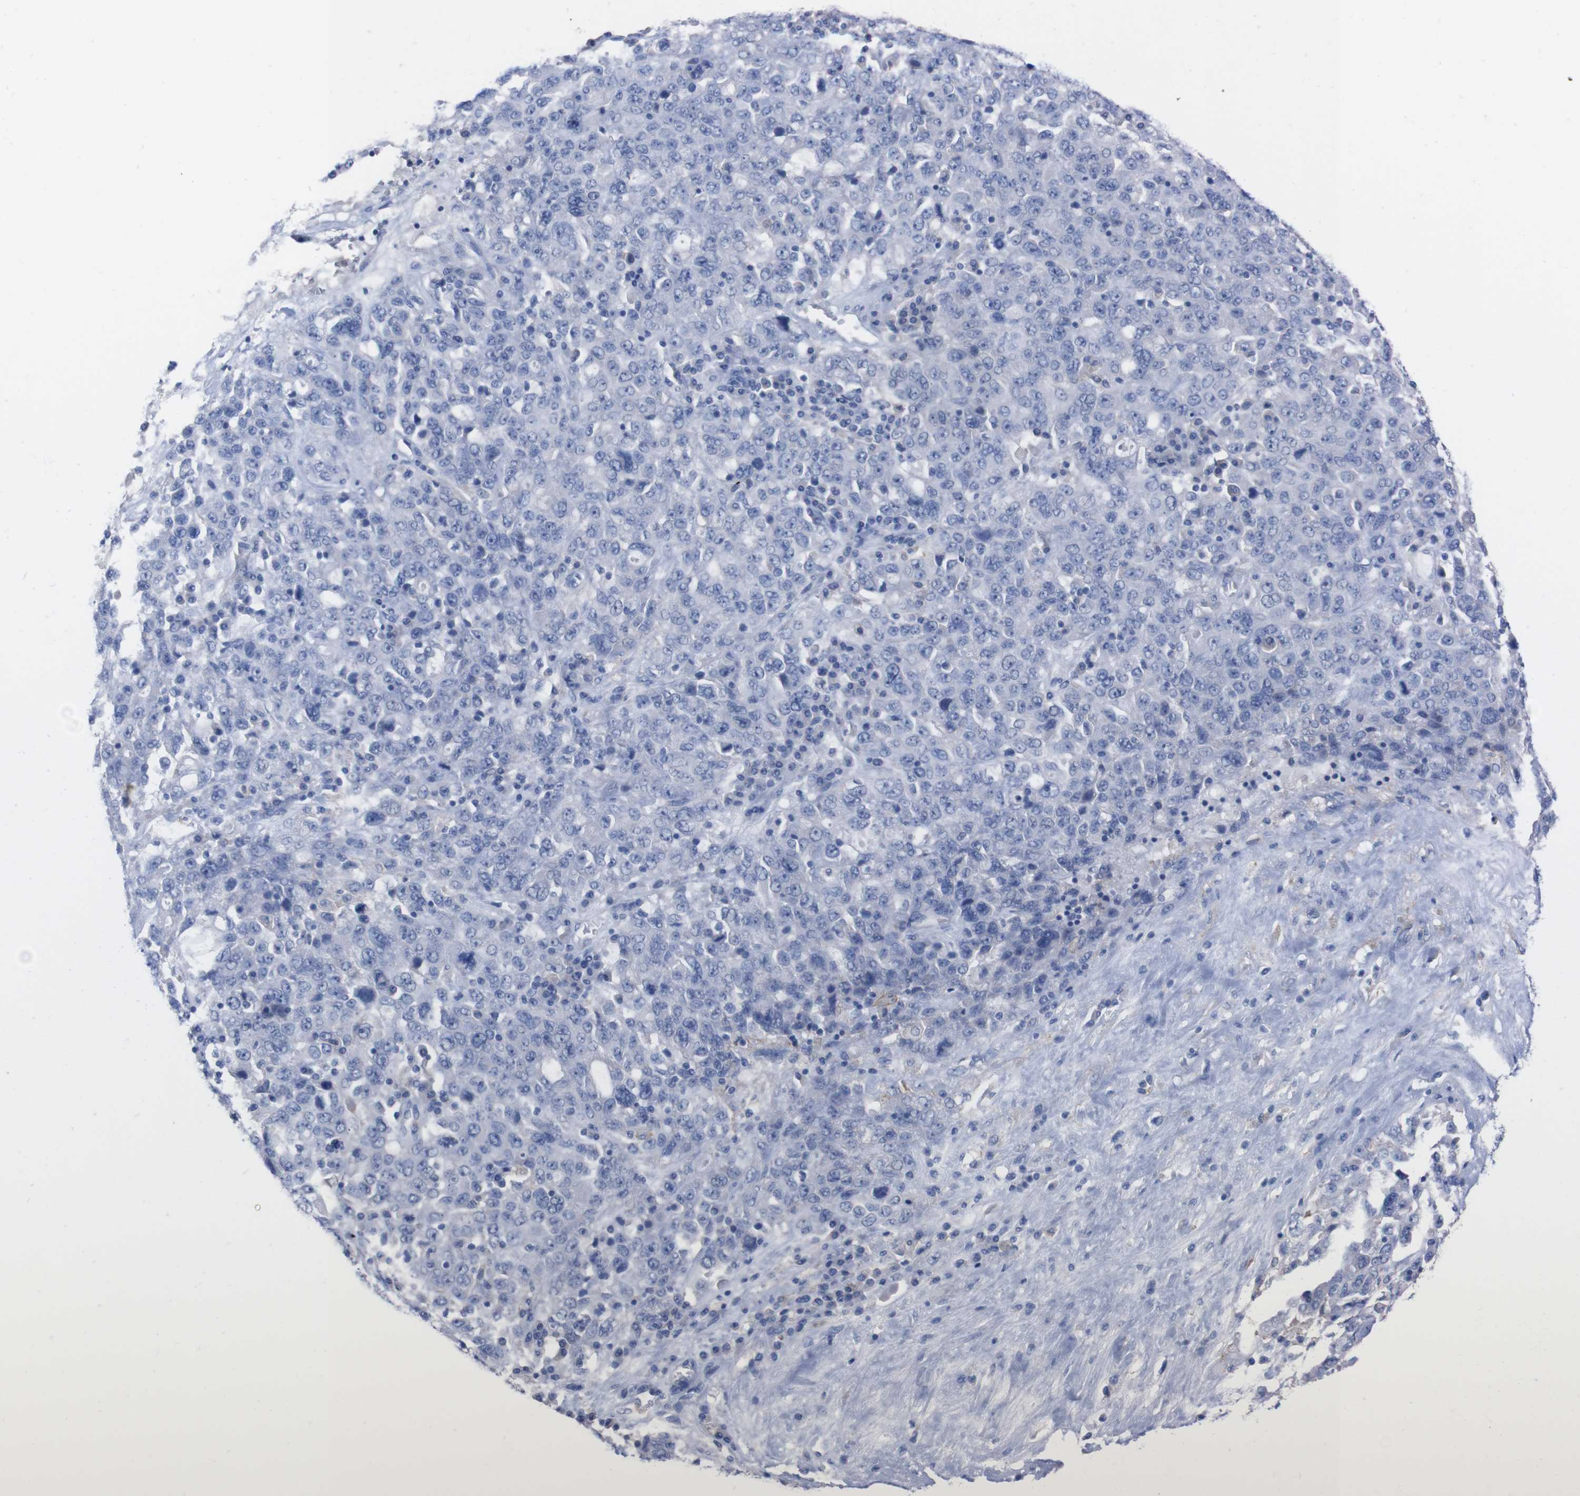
{"staining": {"intensity": "negative", "quantity": "none", "location": "none"}, "tissue": "ovarian cancer", "cell_type": "Tumor cells", "image_type": "cancer", "snomed": [{"axis": "morphology", "description": "Carcinoma, endometroid"}, {"axis": "topography", "description": "Ovary"}], "caption": "Ovarian cancer (endometroid carcinoma) was stained to show a protein in brown. There is no significant staining in tumor cells.", "gene": "TMEM243", "patient": {"sex": "female", "age": 62}}